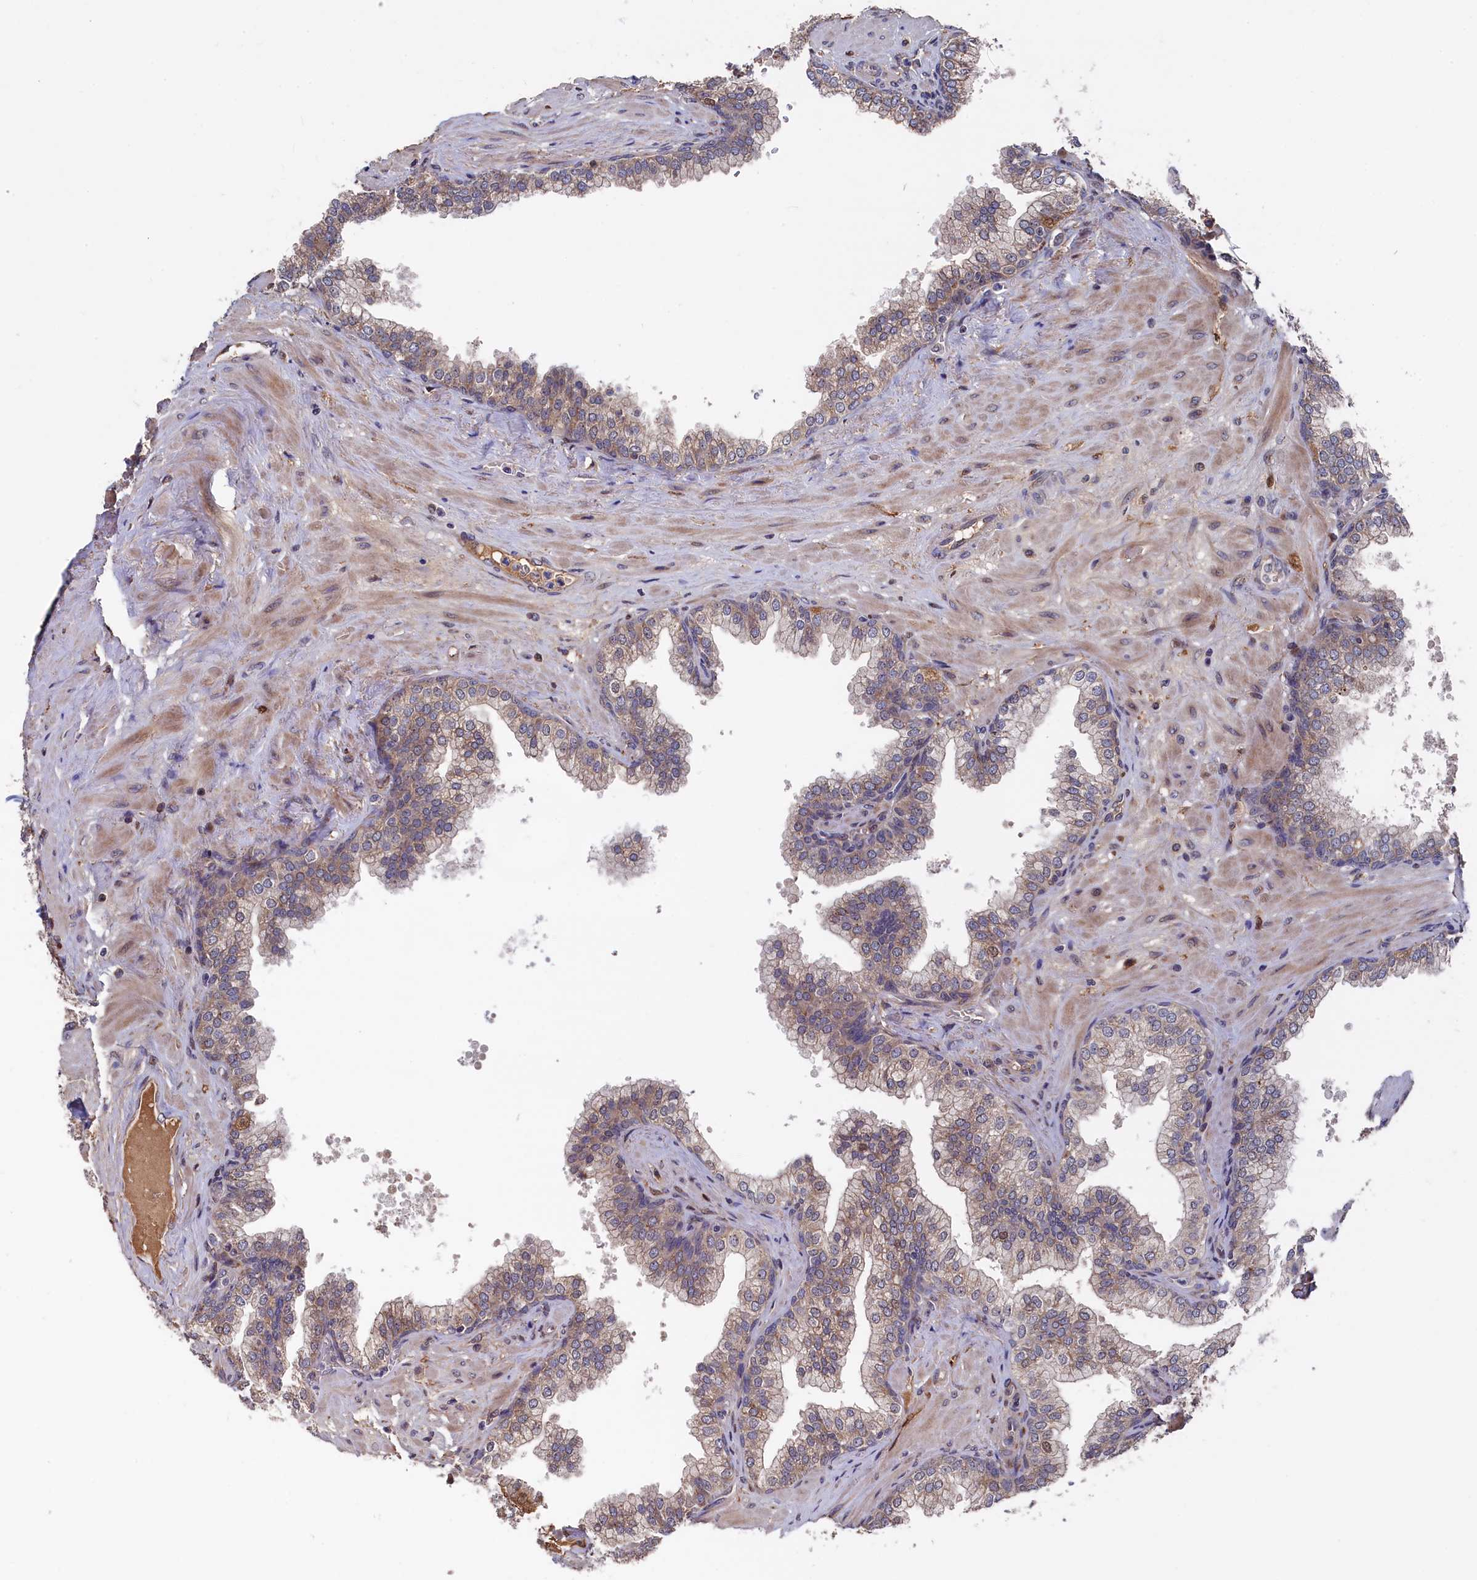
{"staining": {"intensity": "moderate", "quantity": "25%-75%", "location": "cytoplasmic/membranous"}, "tissue": "prostate", "cell_type": "Glandular cells", "image_type": "normal", "snomed": [{"axis": "morphology", "description": "Normal tissue, NOS"}, {"axis": "topography", "description": "Prostate"}], "caption": "This photomicrograph shows unremarkable prostate stained with immunohistochemistry to label a protein in brown. The cytoplasmic/membranous of glandular cells show moderate positivity for the protein. Nuclei are counter-stained blue.", "gene": "SLC12A4", "patient": {"sex": "male", "age": 60}}